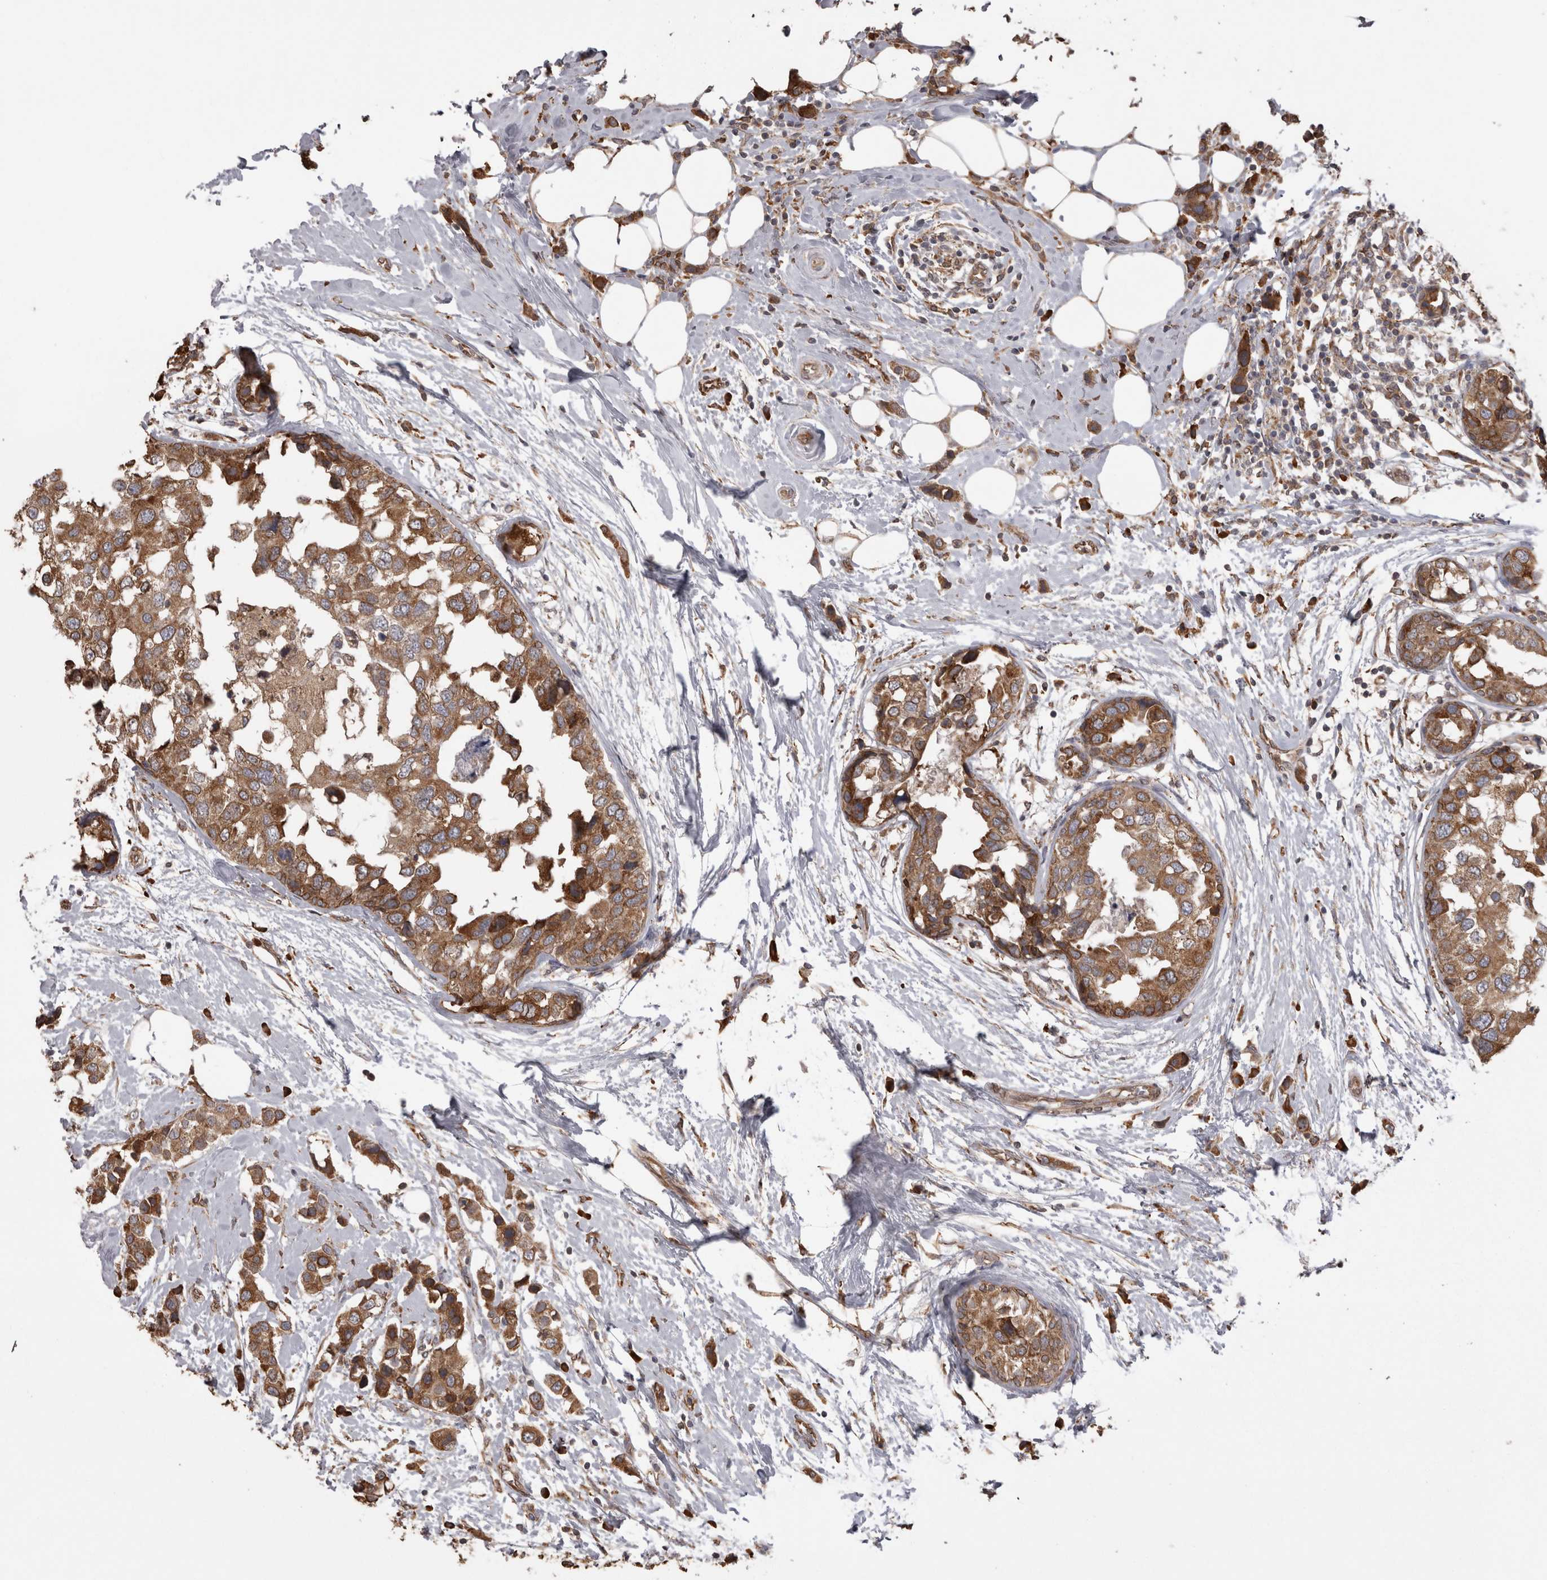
{"staining": {"intensity": "strong", "quantity": ">75%", "location": "cytoplasmic/membranous"}, "tissue": "breast cancer", "cell_type": "Tumor cells", "image_type": "cancer", "snomed": [{"axis": "morphology", "description": "Normal tissue, NOS"}, {"axis": "morphology", "description": "Duct carcinoma"}, {"axis": "topography", "description": "Breast"}], "caption": "Breast cancer (intraductal carcinoma) was stained to show a protein in brown. There is high levels of strong cytoplasmic/membranous staining in about >75% of tumor cells. Using DAB (3,3'-diaminobenzidine) (brown) and hematoxylin (blue) stains, captured at high magnification using brightfield microscopy.", "gene": "PON2", "patient": {"sex": "female", "age": 50}}